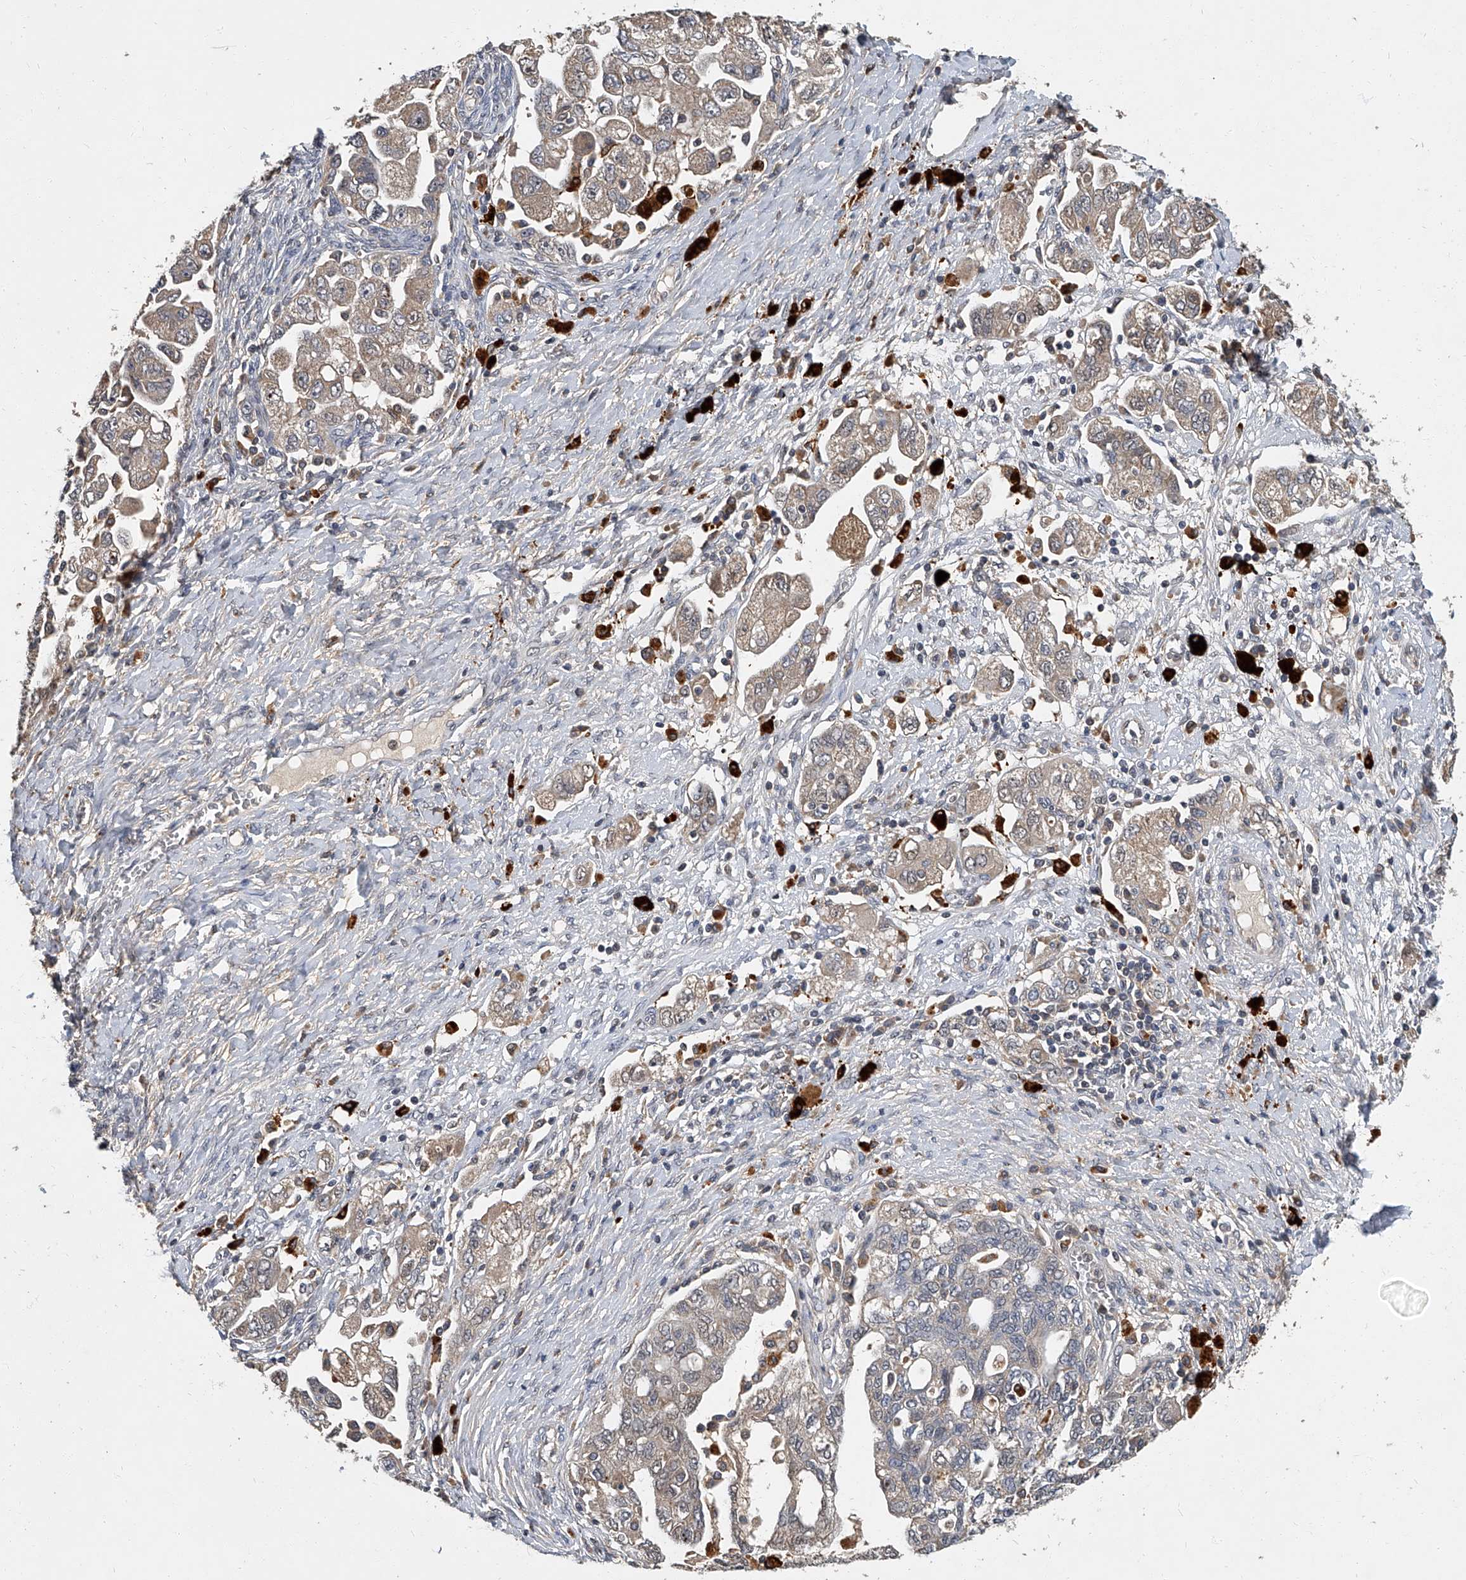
{"staining": {"intensity": "weak", "quantity": ">75%", "location": "cytoplasmic/membranous"}, "tissue": "ovarian cancer", "cell_type": "Tumor cells", "image_type": "cancer", "snomed": [{"axis": "morphology", "description": "Carcinoma, NOS"}, {"axis": "morphology", "description": "Cystadenocarcinoma, serous, NOS"}, {"axis": "topography", "description": "Ovary"}], "caption": "A high-resolution photomicrograph shows immunohistochemistry staining of ovarian carcinoma, which displays weak cytoplasmic/membranous positivity in approximately >75% of tumor cells.", "gene": "JAG2", "patient": {"sex": "female", "age": 69}}